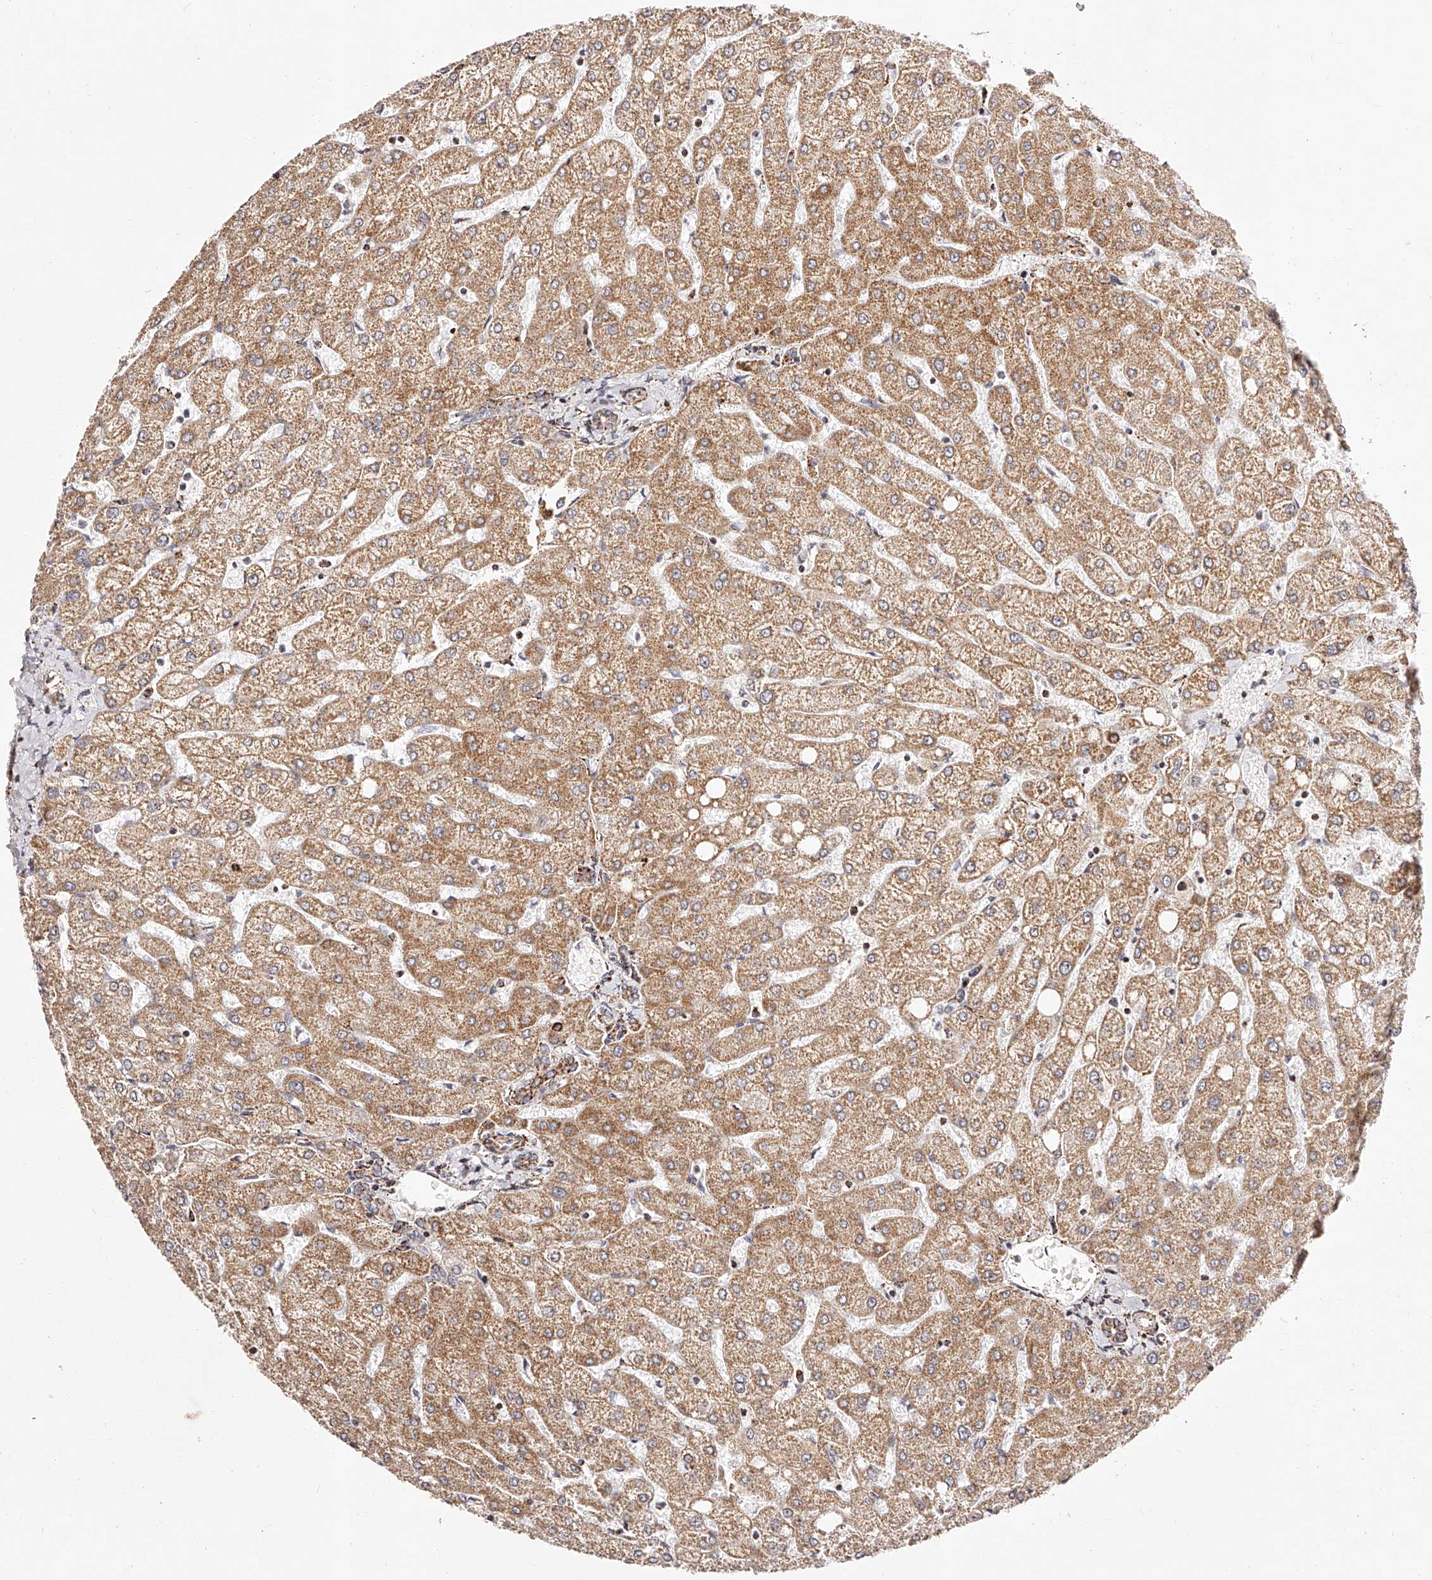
{"staining": {"intensity": "moderate", "quantity": ">75%", "location": "cytoplasmic/membranous"}, "tissue": "liver", "cell_type": "Cholangiocytes", "image_type": "normal", "snomed": [{"axis": "morphology", "description": "Normal tissue, NOS"}, {"axis": "topography", "description": "Liver"}], "caption": "A brown stain labels moderate cytoplasmic/membranous staining of a protein in cholangiocytes of normal liver.", "gene": "NDUFV3", "patient": {"sex": "female", "age": 54}}